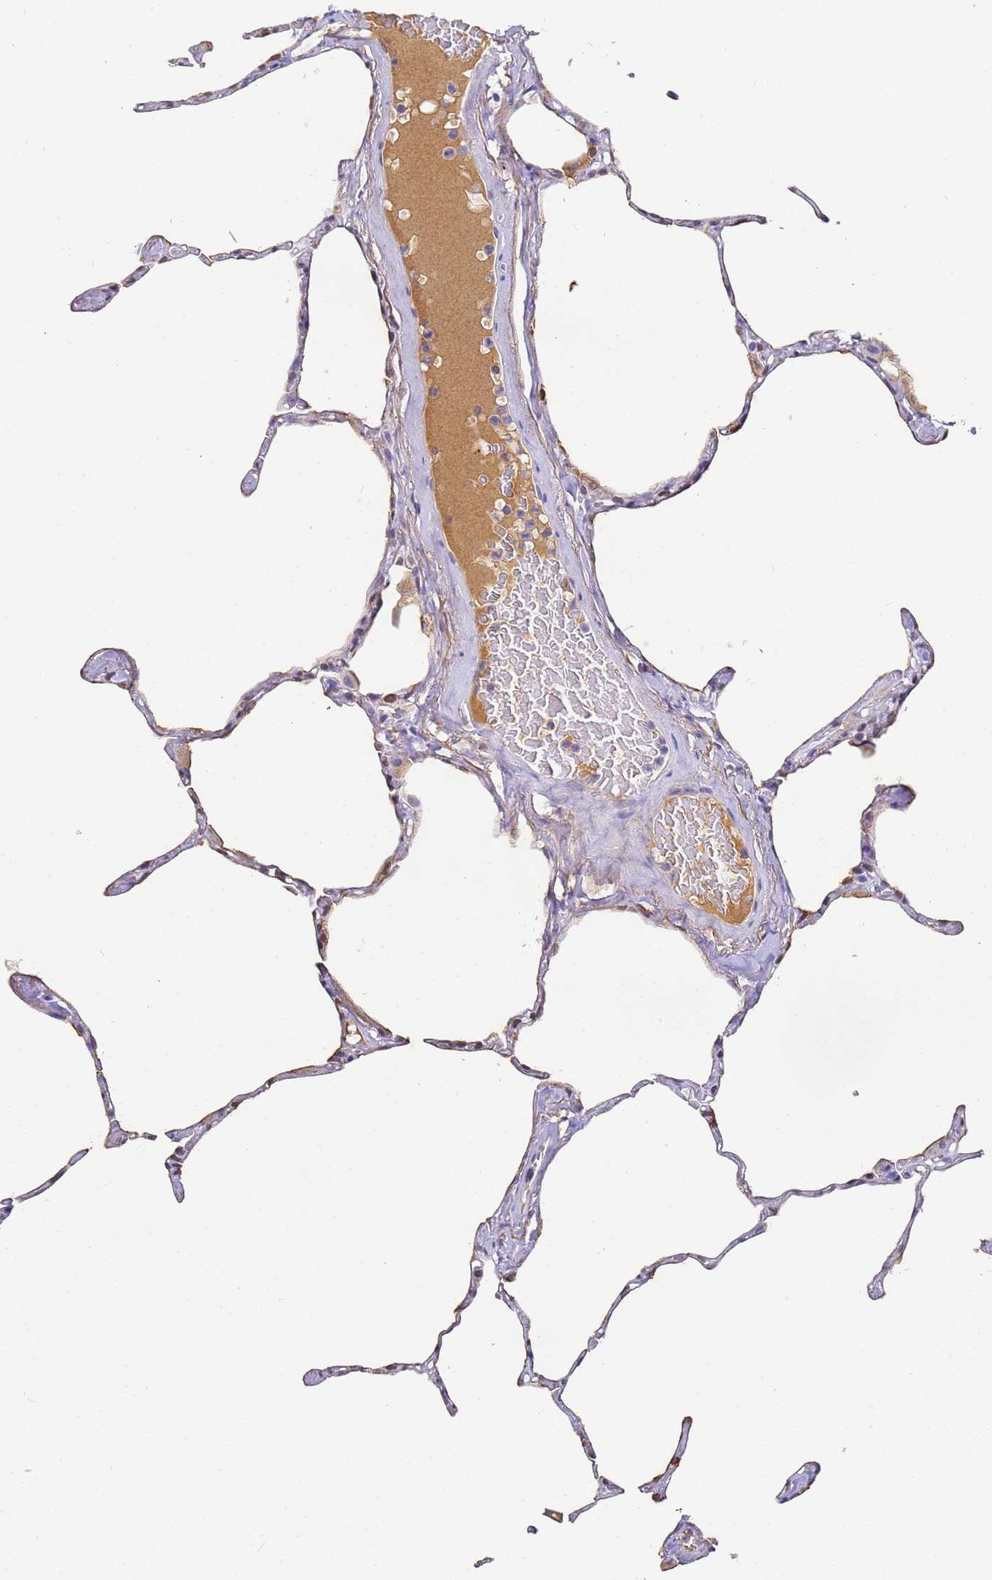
{"staining": {"intensity": "weak", "quantity": "<25%", "location": "cytoplasmic/membranous"}, "tissue": "lung", "cell_type": "Alveolar cells", "image_type": "normal", "snomed": [{"axis": "morphology", "description": "Normal tissue, NOS"}, {"axis": "topography", "description": "Lung"}], "caption": "IHC micrograph of benign human lung stained for a protein (brown), which exhibits no staining in alveolar cells.", "gene": "CFHR1", "patient": {"sex": "male", "age": 65}}